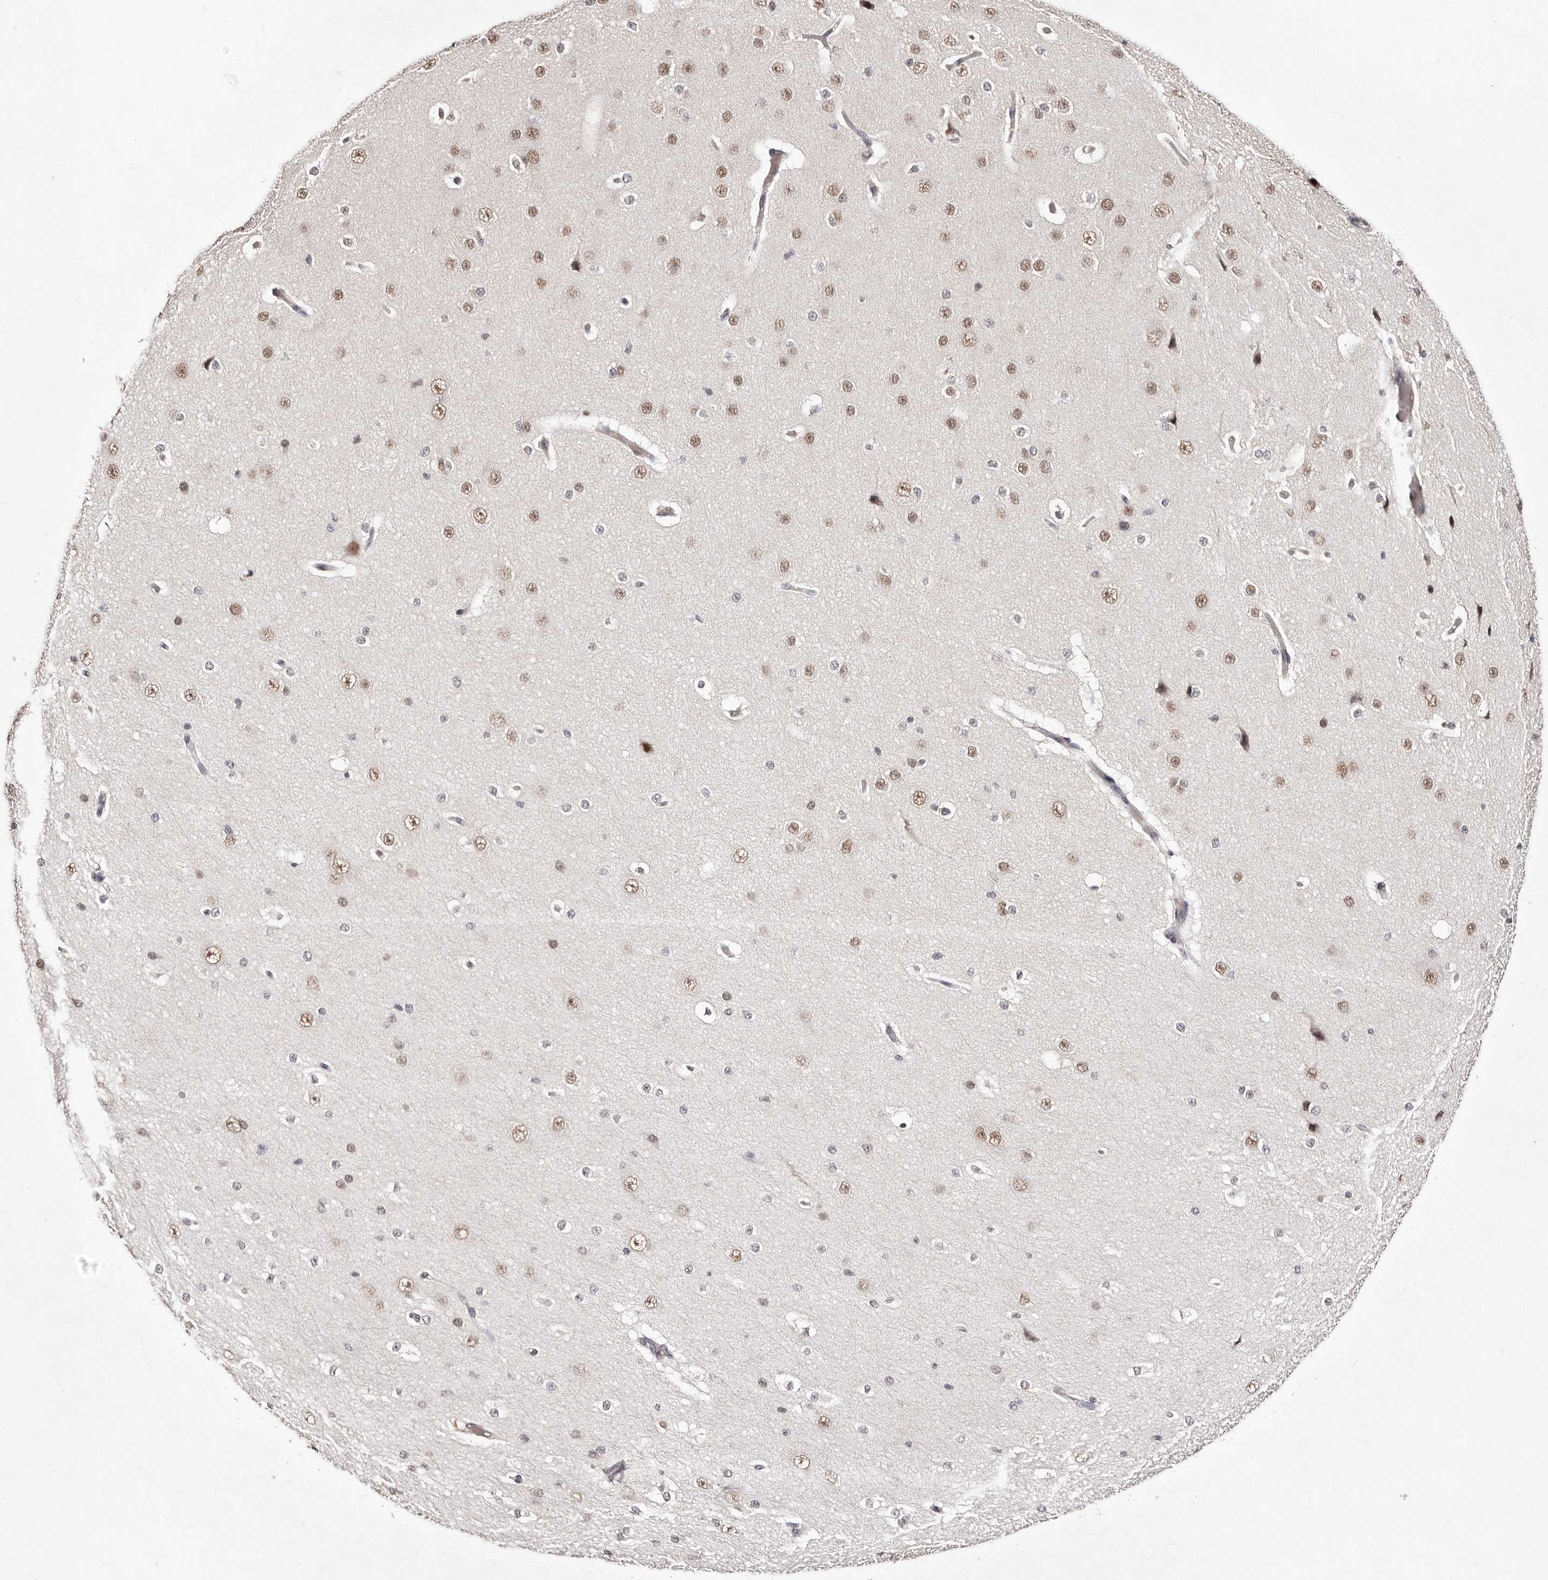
{"staining": {"intensity": "moderate", "quantity": ">75%", "location": "nuclear"}, "tissue": "cerebral cortex", "cell_type": "Endothelial cells", "image_type": "normal", "snomed": [{"axis": "morphology", "description": "Normal tissue, NOS"}, {"axis": "morphology", "description": "Developmental malformation"}, {"axis": "topography", "description": "Cerebral cortex"}], "caption": "Endothelial cells display moderate nuclear staining in about >75% of cells in unremarkable cerebral cortex. The staining was performed using DAB (3,3'-diaminobenzidine) to visualize the protein expression in brown, while the nuclei were stained in blue with hematoxylin (Magnification: 20x).", "gene": "BICRAL", "patient": {"sex": "female", "age": 30}}